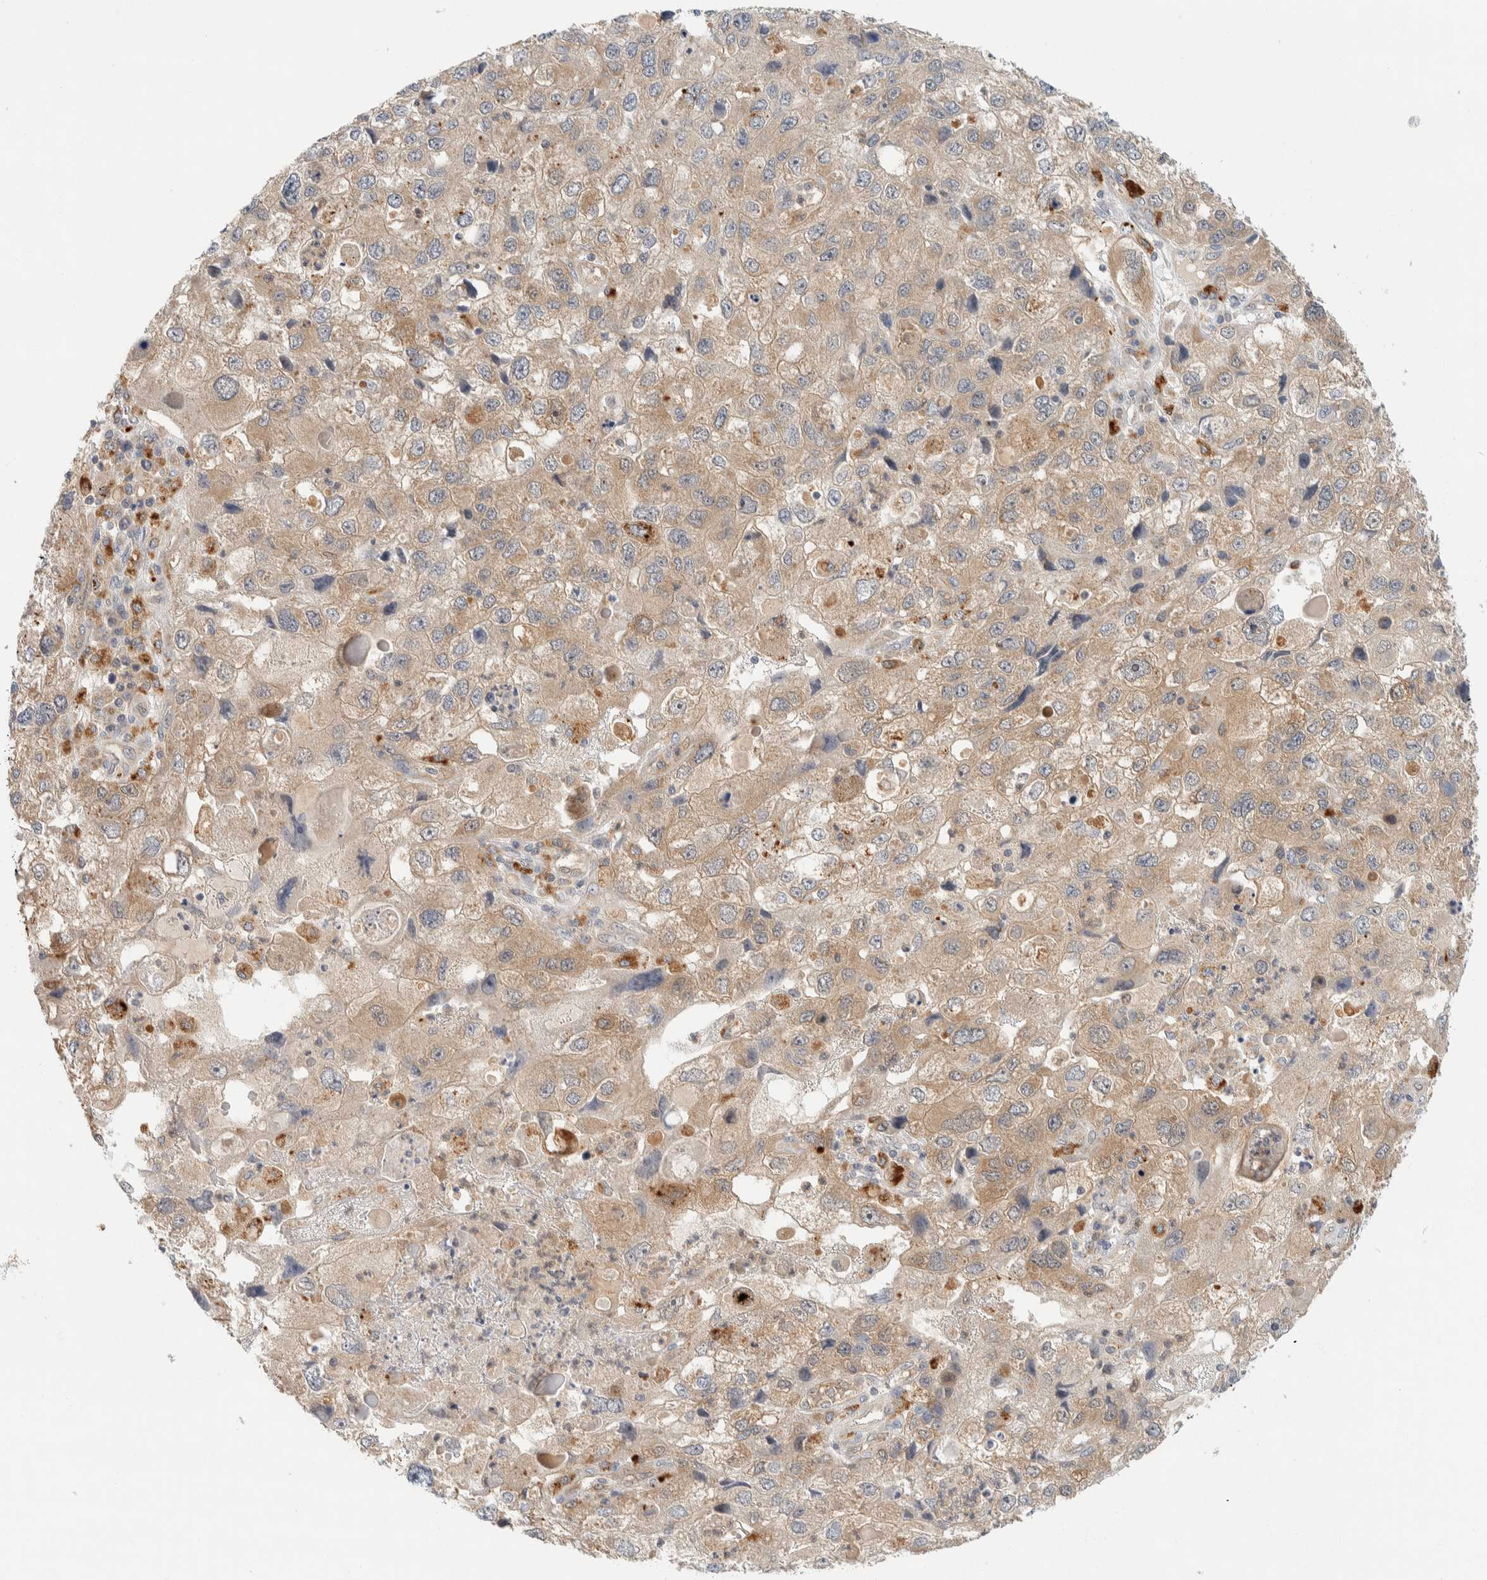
{"staining": {"intensity": "moderate", "quantity": "25%-75%", "location": "cytoplasmic/membranous"}, "tissue": "endometrial cancer", "cell_type": "Tumor cells", "image_type": "cancer", "snomed": [{"axis": "morphology", "description": "Adenocarcinoma, NOS"}, {"axis": "topography", "description": "Endometrium"}], "caption": "Human endometrial cancer (adenocarcinoma) stained for a protein (brown) exhibits moderate cytoplasmic/membranous positive positivity in approximately 25%-75% of tumor cells.", "gene": "GCLM", "patient": {"sex": "female", "age": 49}}